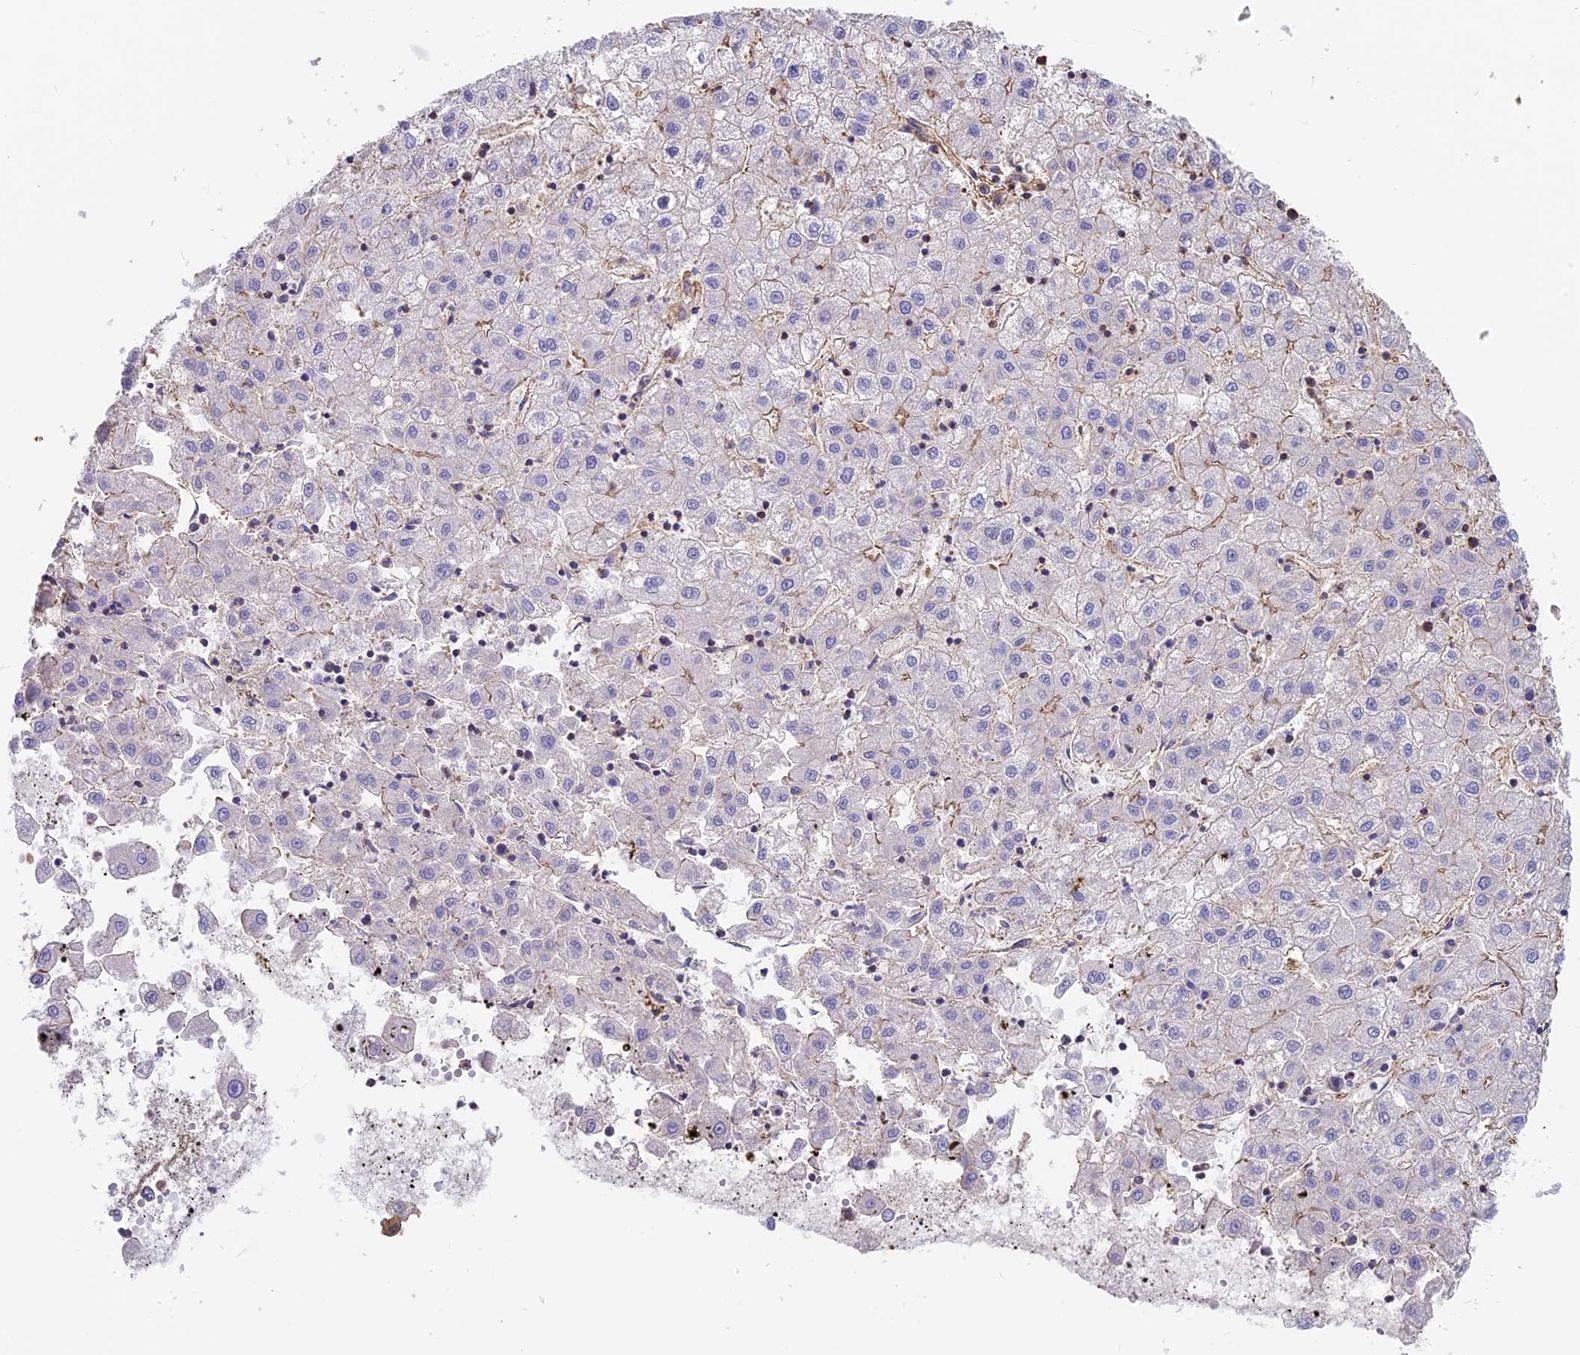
{"staining": {"intensity": "weak", "quantity": "<25%", "location": "cytoplasmic/membranous"}, "tissue": "liver cancer", "cell_type": "Tumor cells", "image_type": "cancer", "snomed": [{"axis": "morphology", "description": "Carcinoma, Hepatocellular, NOS"}, {"axis": "topography", "description": "Liver"}], "caption": "Hepatocellular carcinoma (liver) stained for a protein using immunohistochemistry (IHC) shows no staining tumor cells.", "gene": "VPS18", "patient": {"sex": "male", "age": 72}}